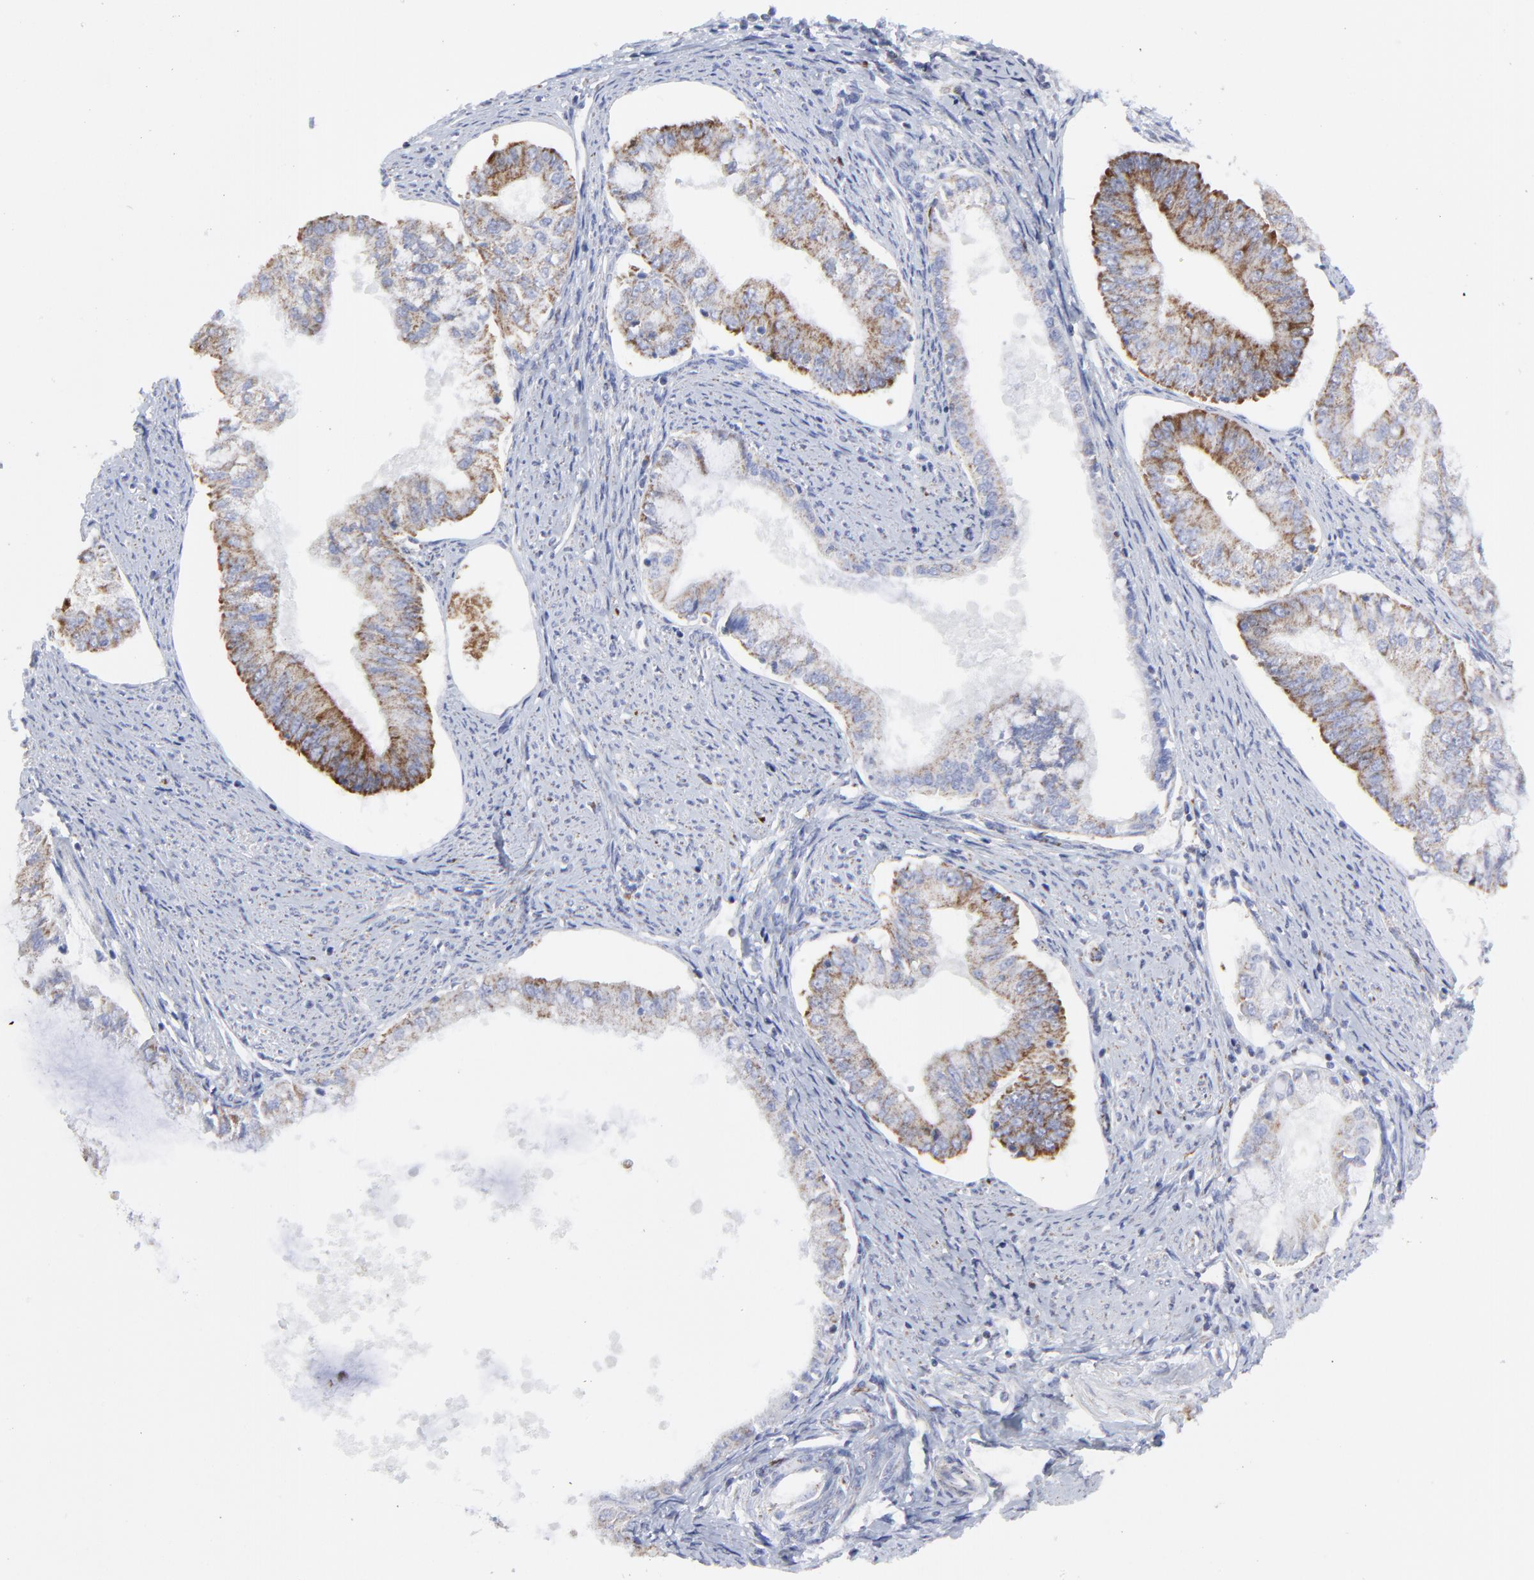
{"staining": {"intensity": "moderate", "quantity": ">75%", "location": "cytoplasmic/membranous"}, "tissue": "endometrial cancer", "cell_type": "Tumor cells", "image_type": "cancer", "snomed": [{"axis": "morphology", "description": "Adenocarcinoma, NOS"}, {"axis": "topography", "description": "Endometrium"}], "caption": "A histopathology image of human endometrial cancer (adenocarcinoma) stained for a protein reveals moderate cytoplasmic/membranous brown staining in tumor cells.", "gene": "NCAPH", "patient": {"sex": "female", "age": 76}}